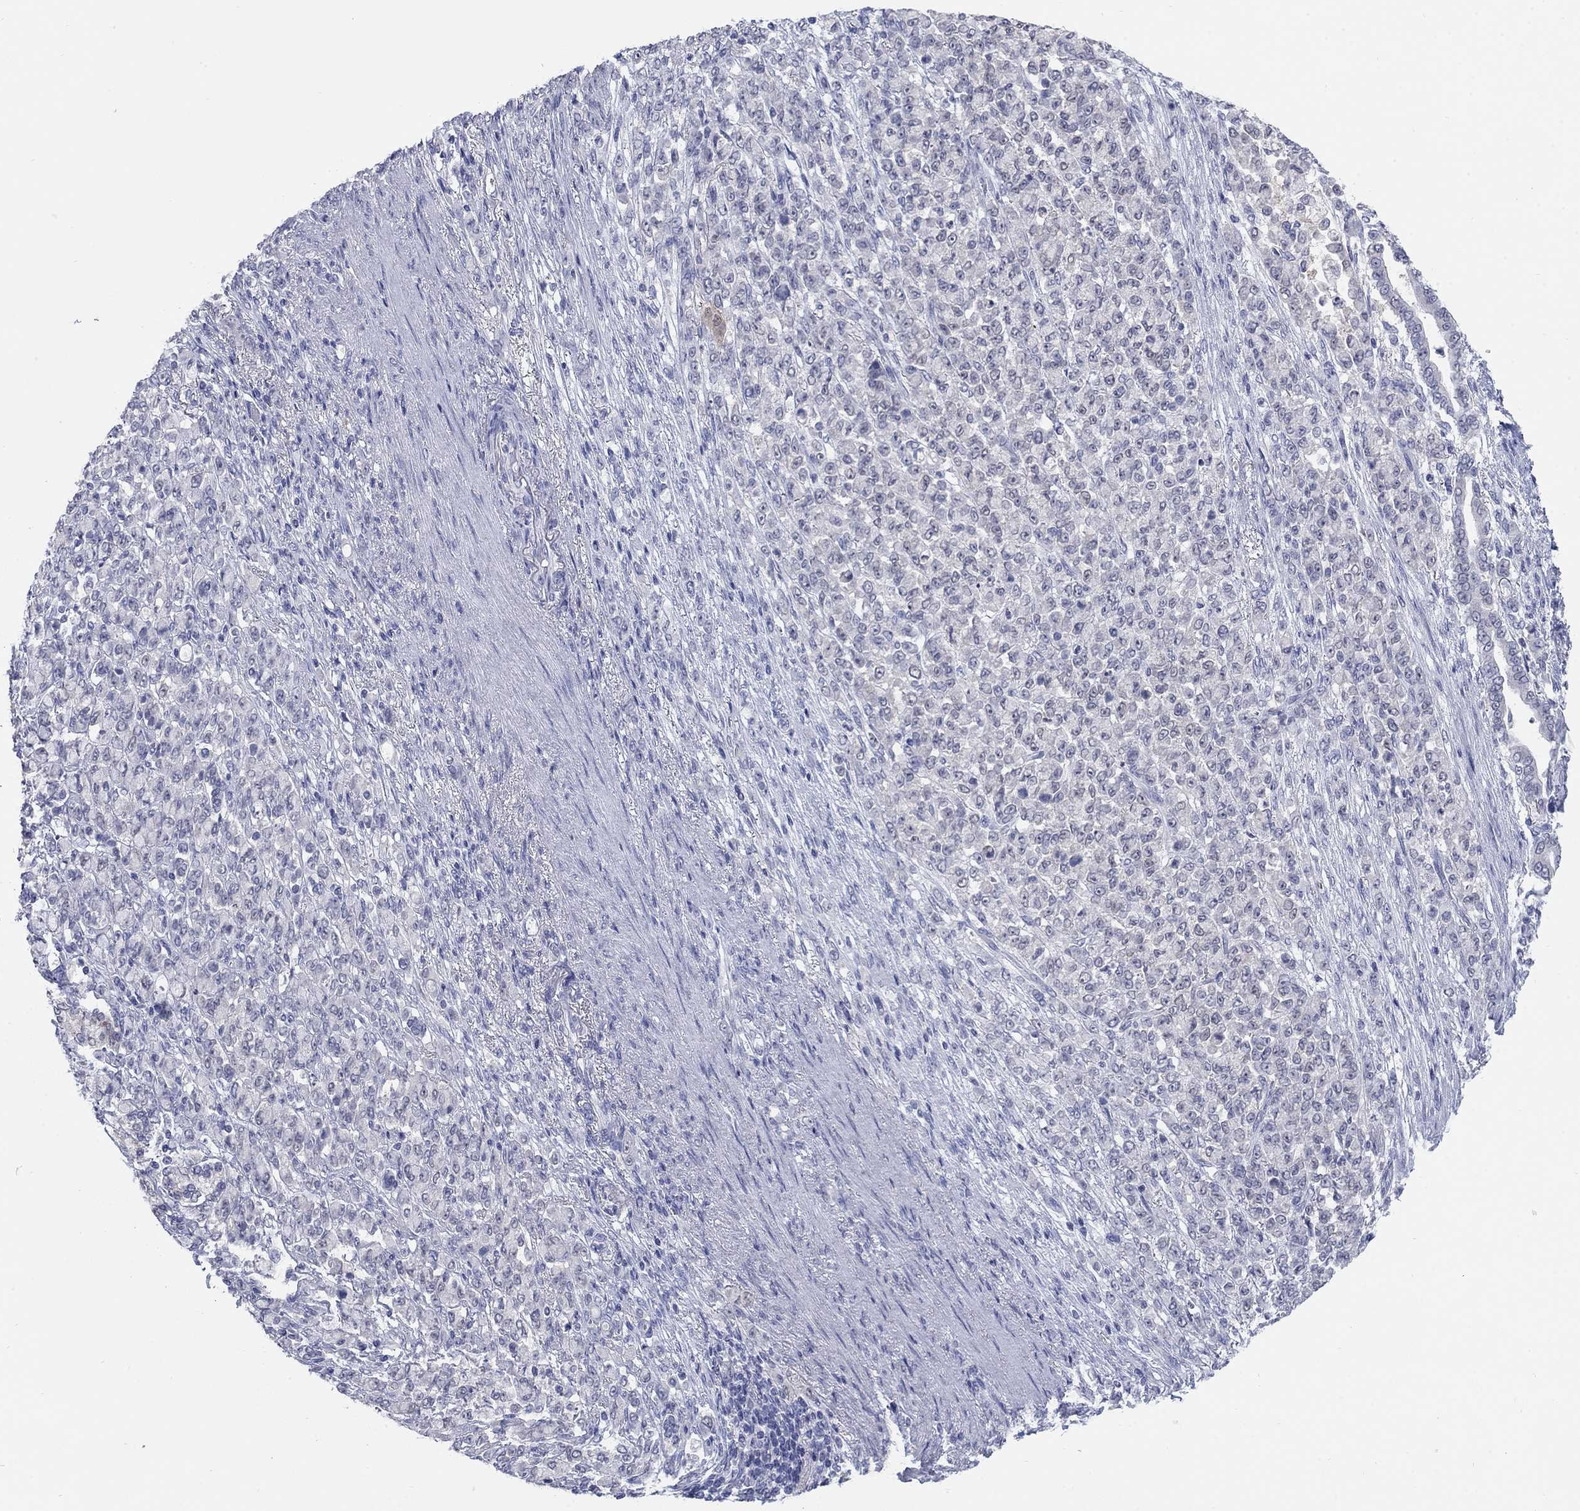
{"staining": {"intensity": "negative", "quantity": "none", "location": "none"}, "tissue": "stomach cancer", "cell_type": "Tumor cells", "image_type": "cancer", "snomed": [{"axis": "morphology", "description": "Normal tissue, NOS"}, {"axis": "morphology", "description": "Adenocarcinoma, NOS"}, {"axis": "topography", "description": "Stomach"}], "caption": "There is no significant staining in tumor cells of stomach cancer.", "gene": "ATP6V1G2", "patient": {"sex": "female", "age": 79}}